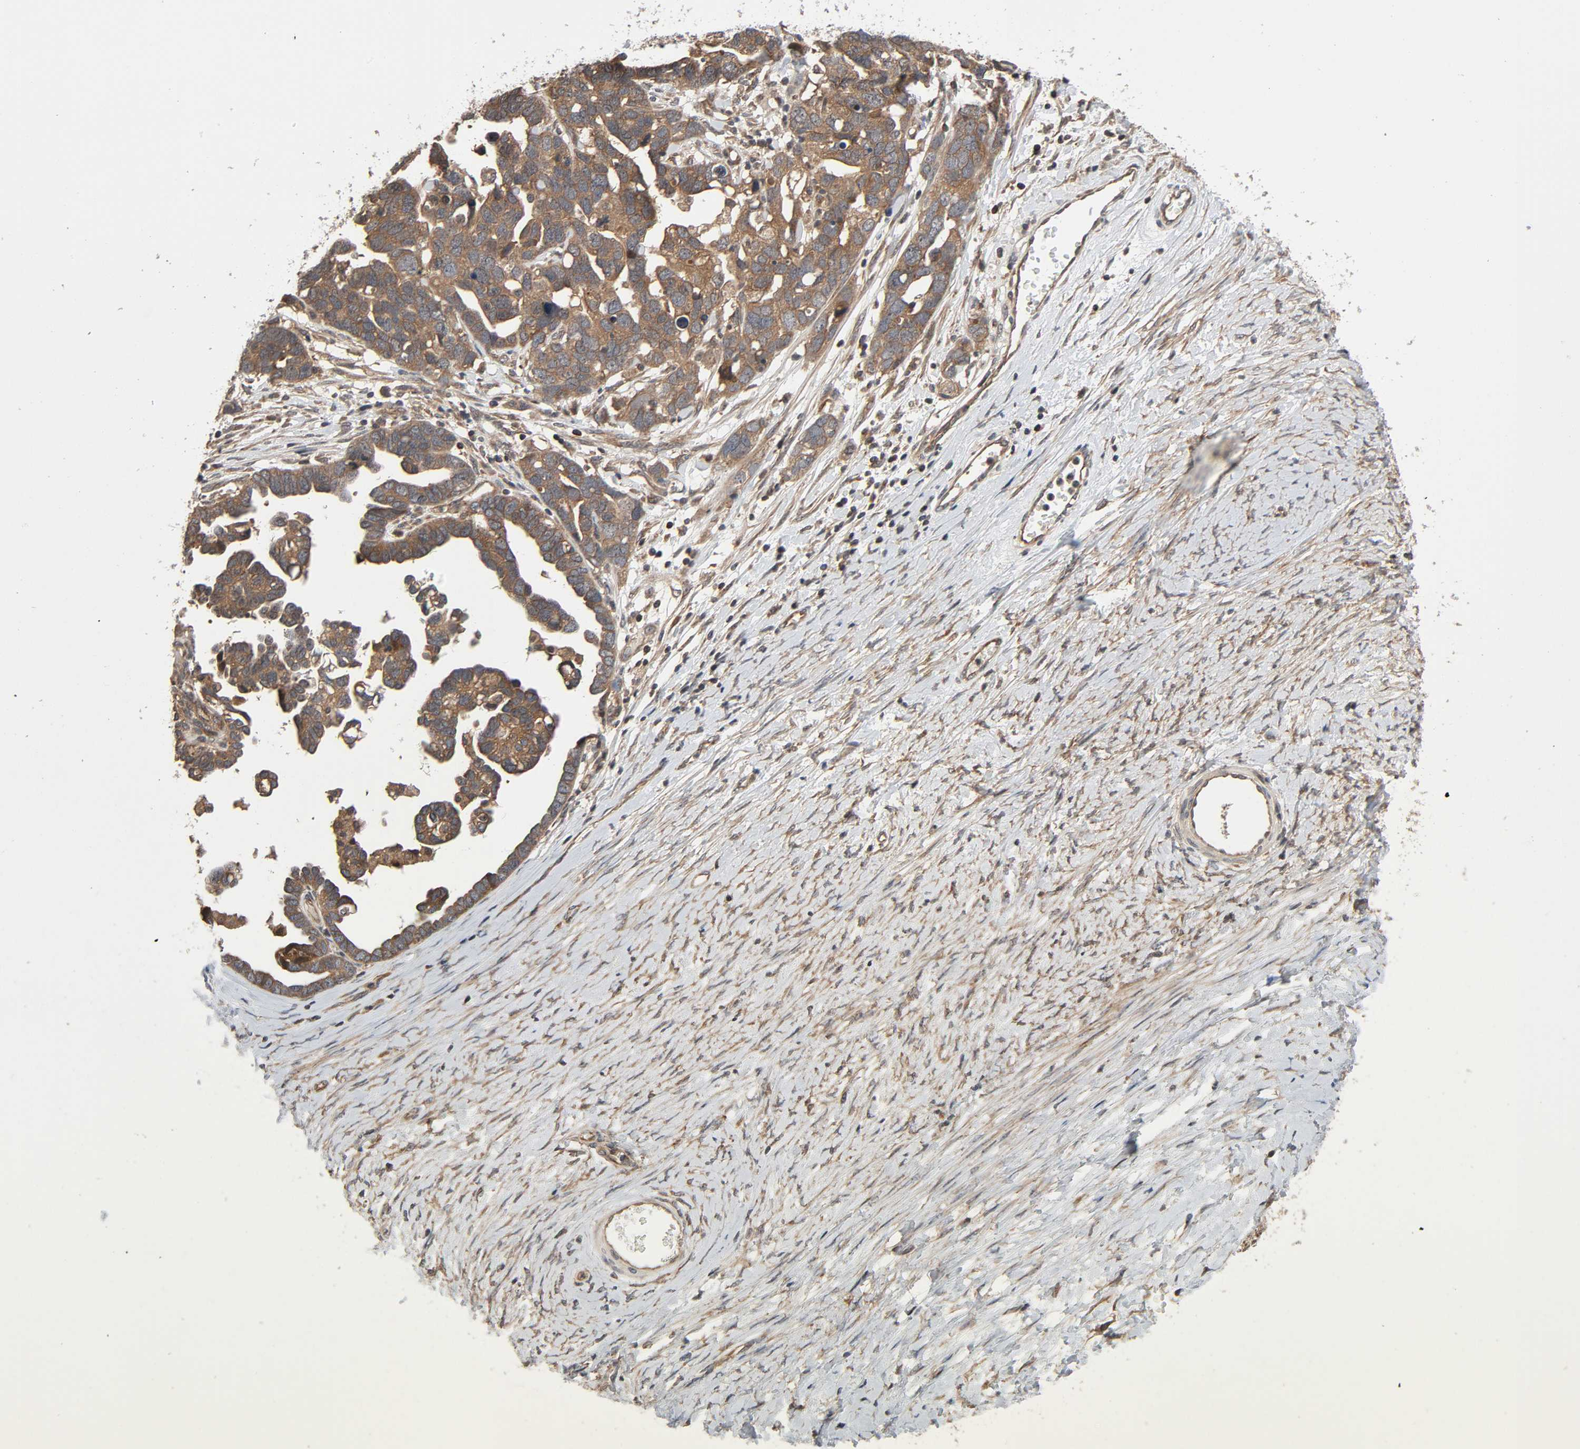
{"staining": {"intensity": "moderate", "quantity": ">75%", "location": "cytoplasmic/membranous"}, "tissue": "ovarian cancer", "cell_type": "Tumor cells", "image_type": "cancer", "snomed": [{"axis": "morphology", "description": "Cystadenocarcinoma, serous, NOS"}, {"axis": "topography", "description": "Ovary"}], "caption": "Moderate cytoplasmic/membranous staining for a protein is present in about >75% of tumor cells of serous cystadenocarcinoma (ovarian) using immunohistochemistry.", "gene": "PPP2R1B", "patient": {"sex": "female", "age": 54}}